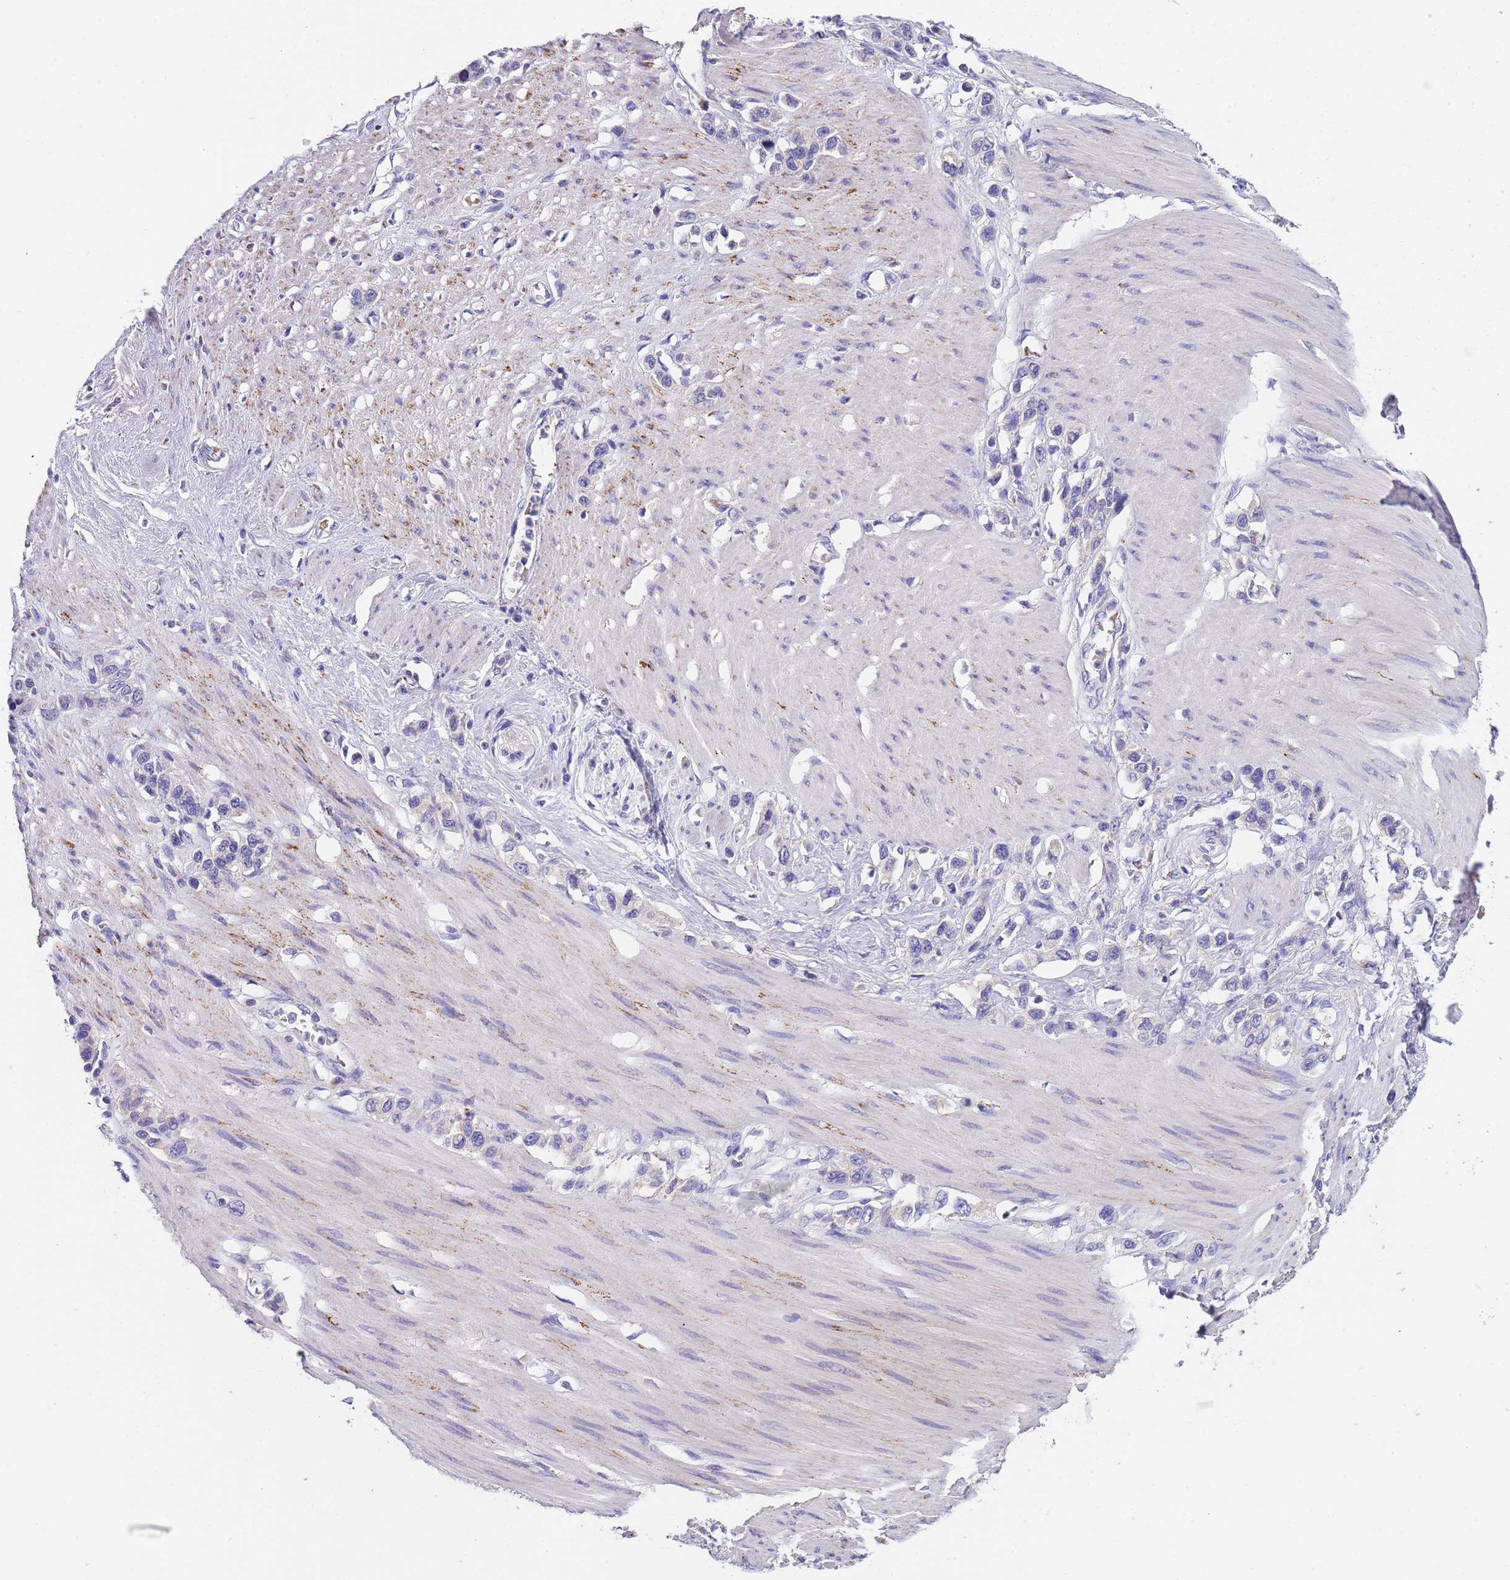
{"staining": {"intensity": "negative", "quantity": "none", "location": "none"}, "tissue": "stomach cancer", "cell_type": "Tumor cells", "image_type": "cancer", "snomed": [{"axis": "morphology", "description": "Adenocarcinoma, NOS"}, {"axis": "morphology", "description": "Adenocarcinoma, High grade"}, {"axis": "topography", "description": "Stomach, upper"}, {"axis": "topography", "description": "Stomach, lower"}], "caption": "Tumor cells show no significant staining in stomach cancer.", "gene": "SLC24A3", "patient": {"sex": "female", "age": 65}}